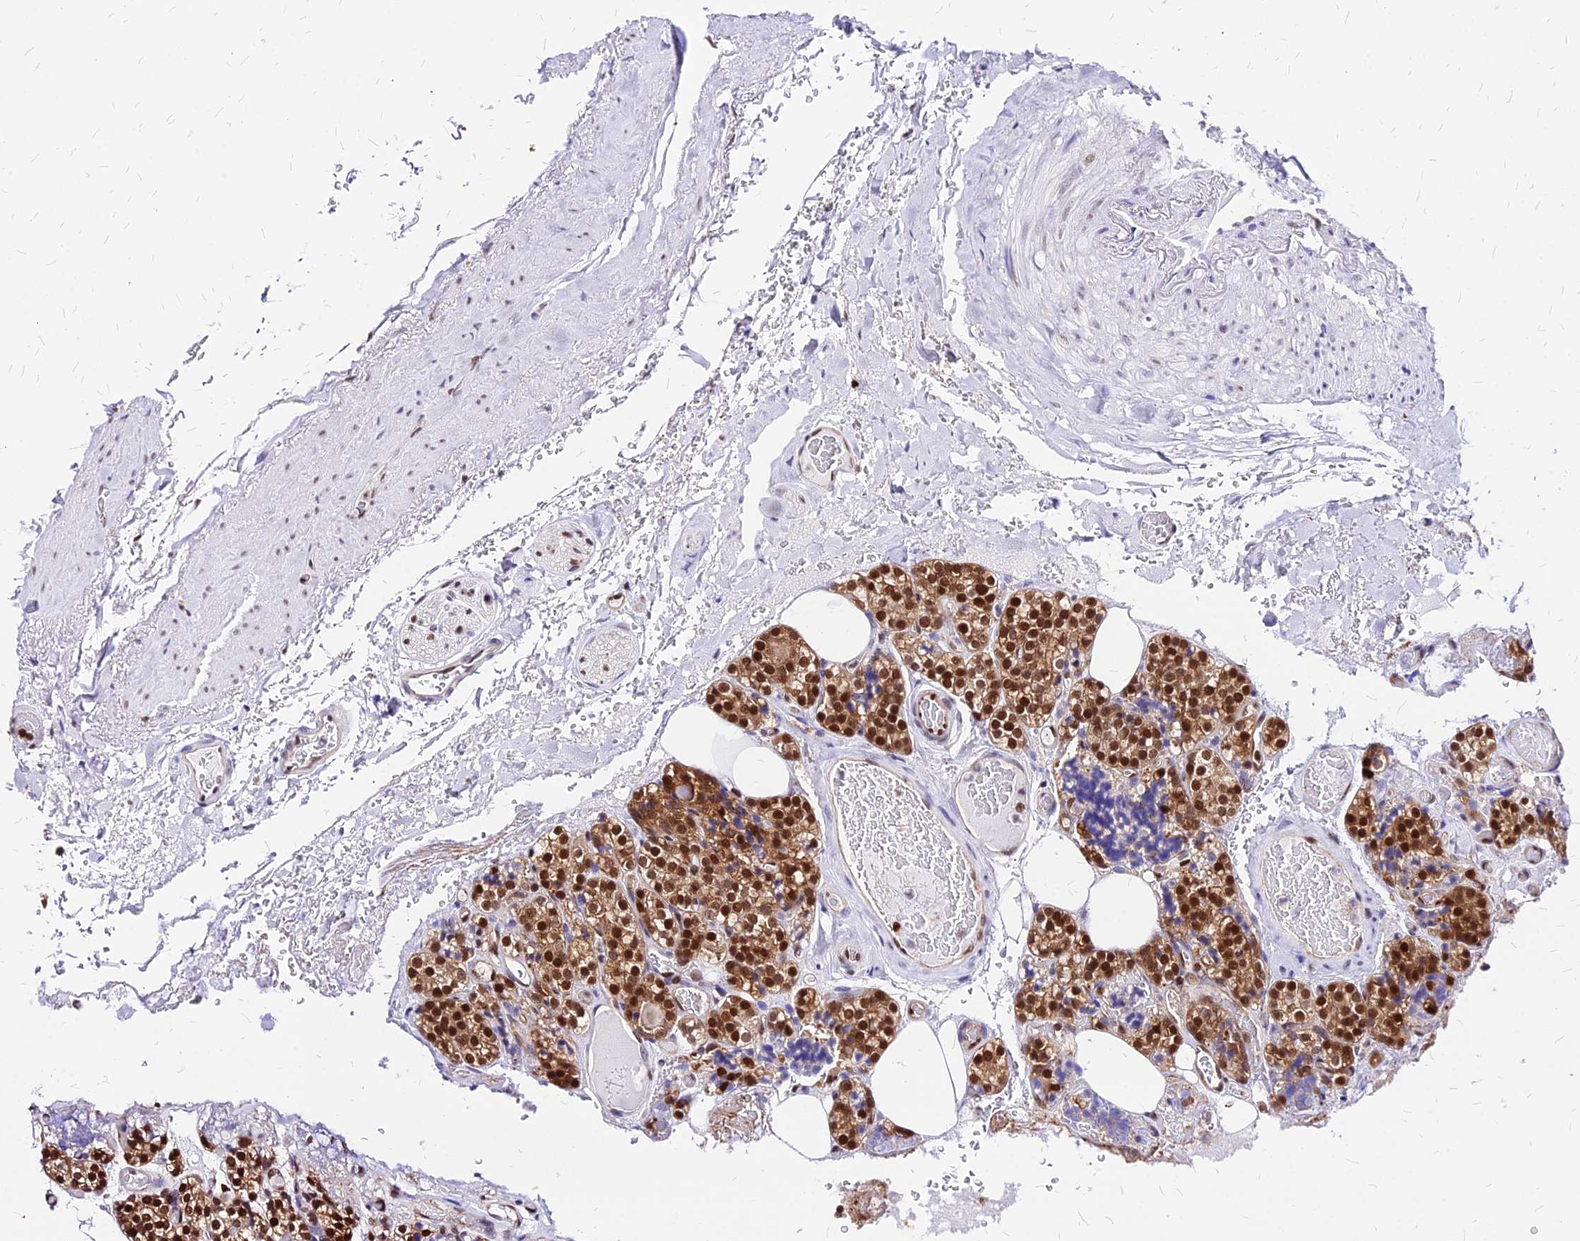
{"staining": {"intensity": "strong", "quantity": ">75%", "location": "cytoplasmic/membranous,nuclear"}, "tissue": "parathyroid gland", "cell_type": "Glandular cells", "image_type": "normal", "snomed": [{"axis": "morphology", "description": "Normal tissue, NOS"}, {"axis": "topography", "description": "Parathyroid gland"}], "caption": "High-power microscopy captured an IHC micrograph of normal parathyroid gland, revealing strong cytoplasmic/membranous,nuclear positivity in about >75% of glandular cells.", "gene": "PAXX", "patient": {"sex": "male", "age": 87}}